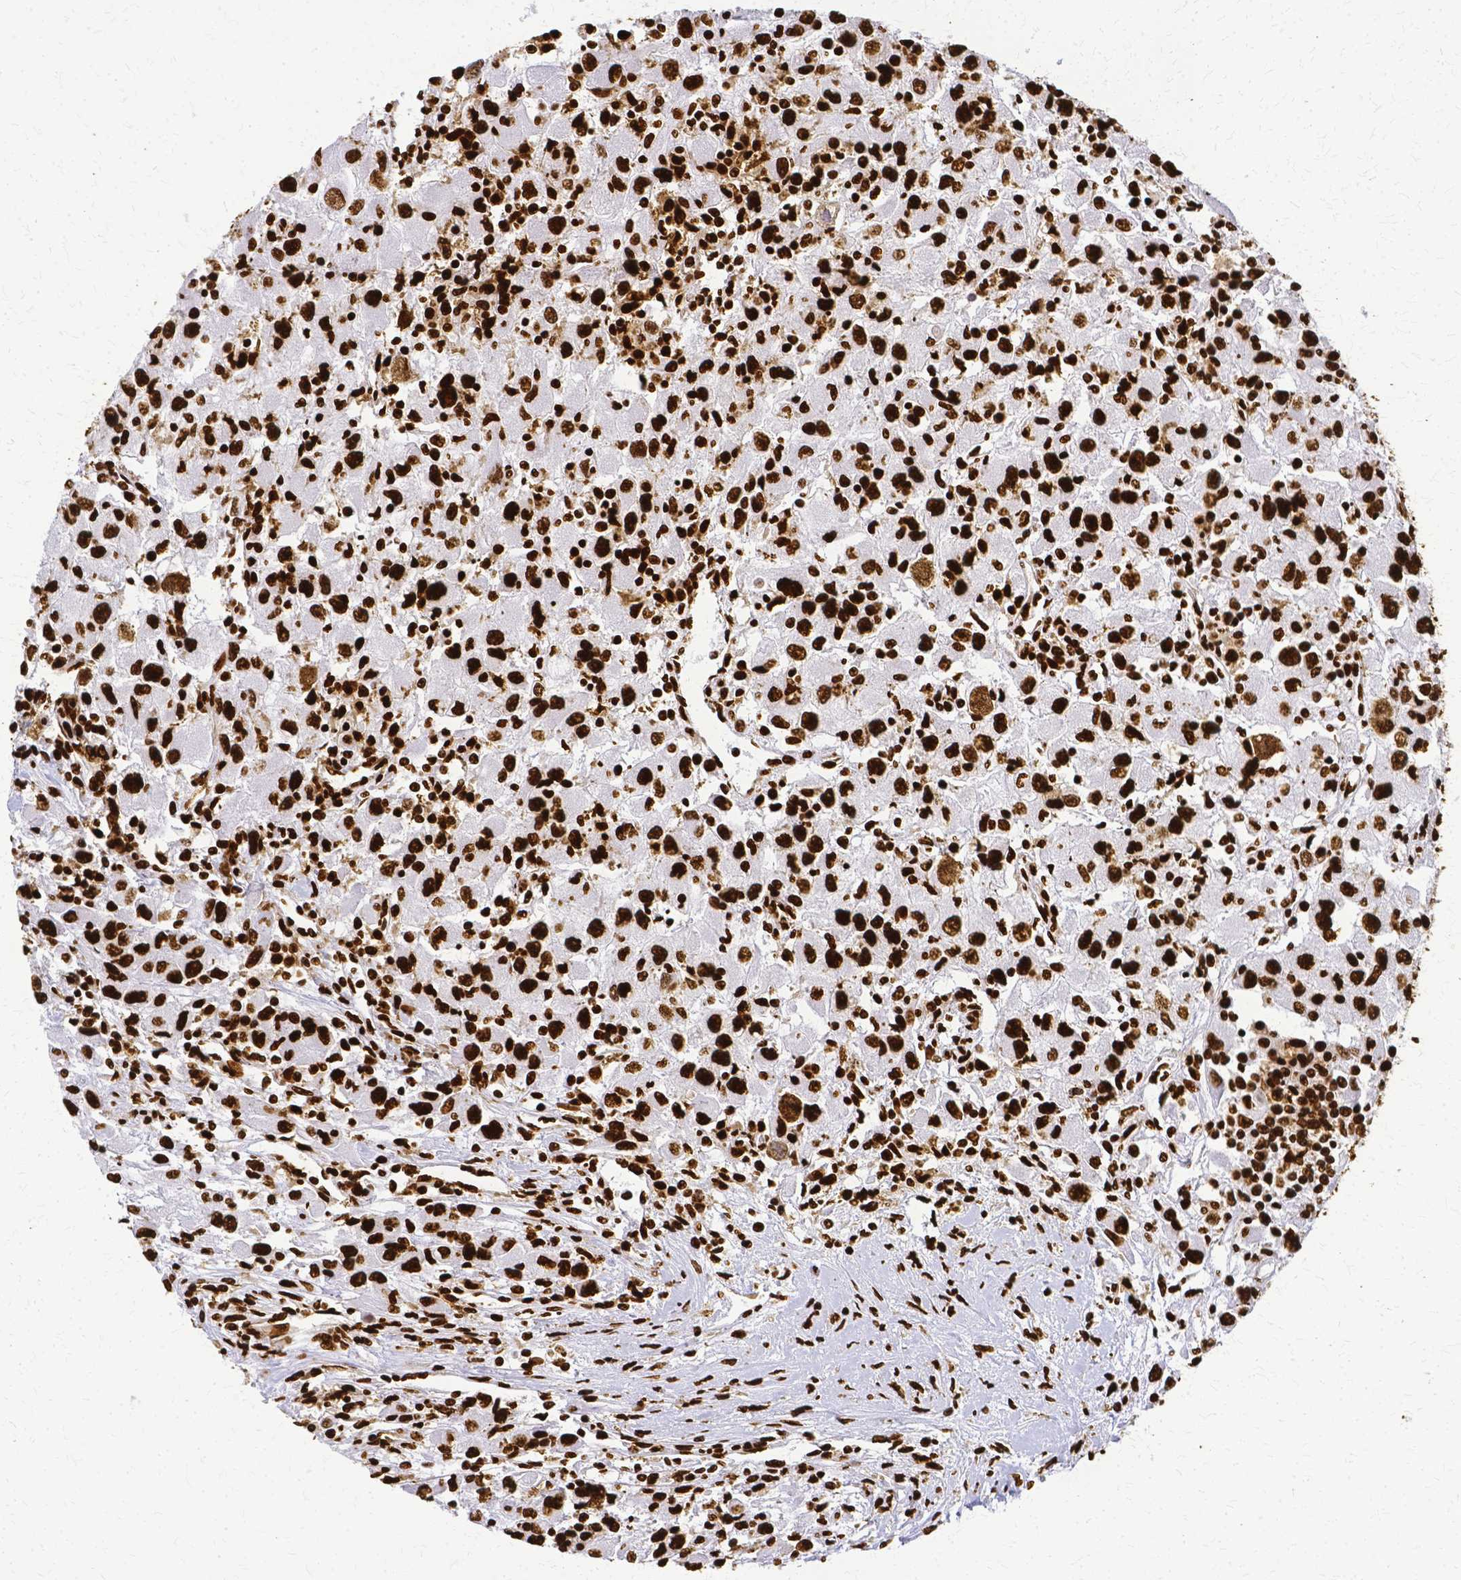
{"staining": {"intensity": "strong", "quantity": ">75%", "location": "nuclear"}, "tissue": "renal cancer", "cell_type": "Tumor cells", "image_type": "cancer", "snomed": [{"axis": "morphology", "description": "Adenocarcinoma, NOS"}, {"axis": "topography", "description": "Kidney"}], "caption": "IHC histopathology image of human renal cancer (adenocarcinoma) stained for a protein (brown), which reveals high levels of strong nuclear positivity in about >75% of tumor cells.", "gene": "SFPQ", "patient": {"sex": "female", "age": 67}}